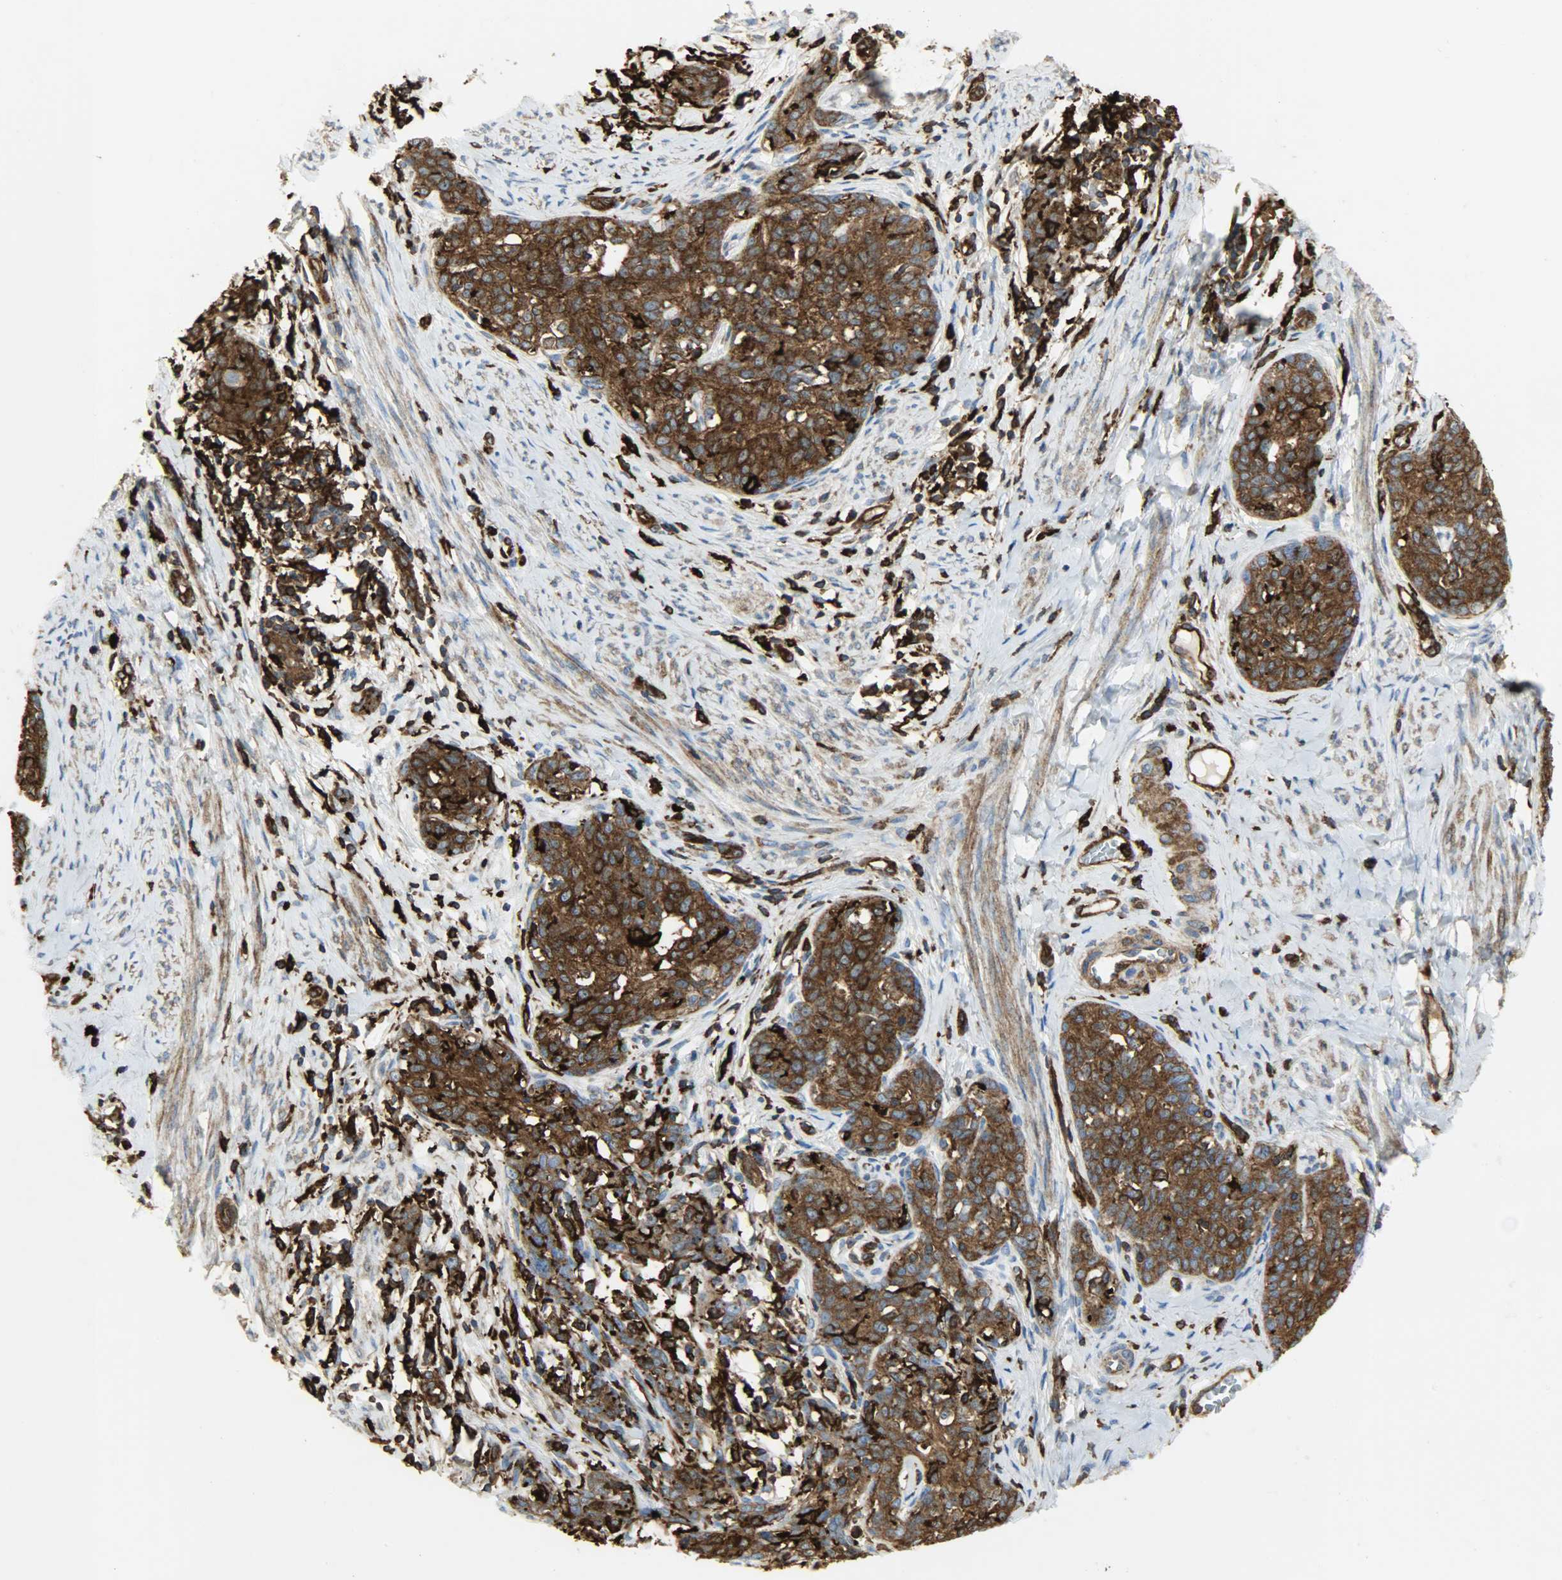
{"staining": {"intensity": "strong", "quantity": ">75%", "location": "cytoplasmic/membranous"}, "tissue": "cervical cancer", "cell_type": "Tumor cells", "image_type": "cancer", "snomed": [{"axis": "morphology", "description": "Squamous cell carcinoma, NOS"}, {"axis": "morphology", "description": "Adenocarcinoma, NOS"}, {"axis": "topography", "description": "Cervix"}], "caption": "About >75% of tumor cells in cervical cancer demonstrate strong cytoplasmic/membranous protein expression as visualized by brown immunohistochemical staining.", "gene": "VASP", "patient": {"sex": "female", "age": 52}}